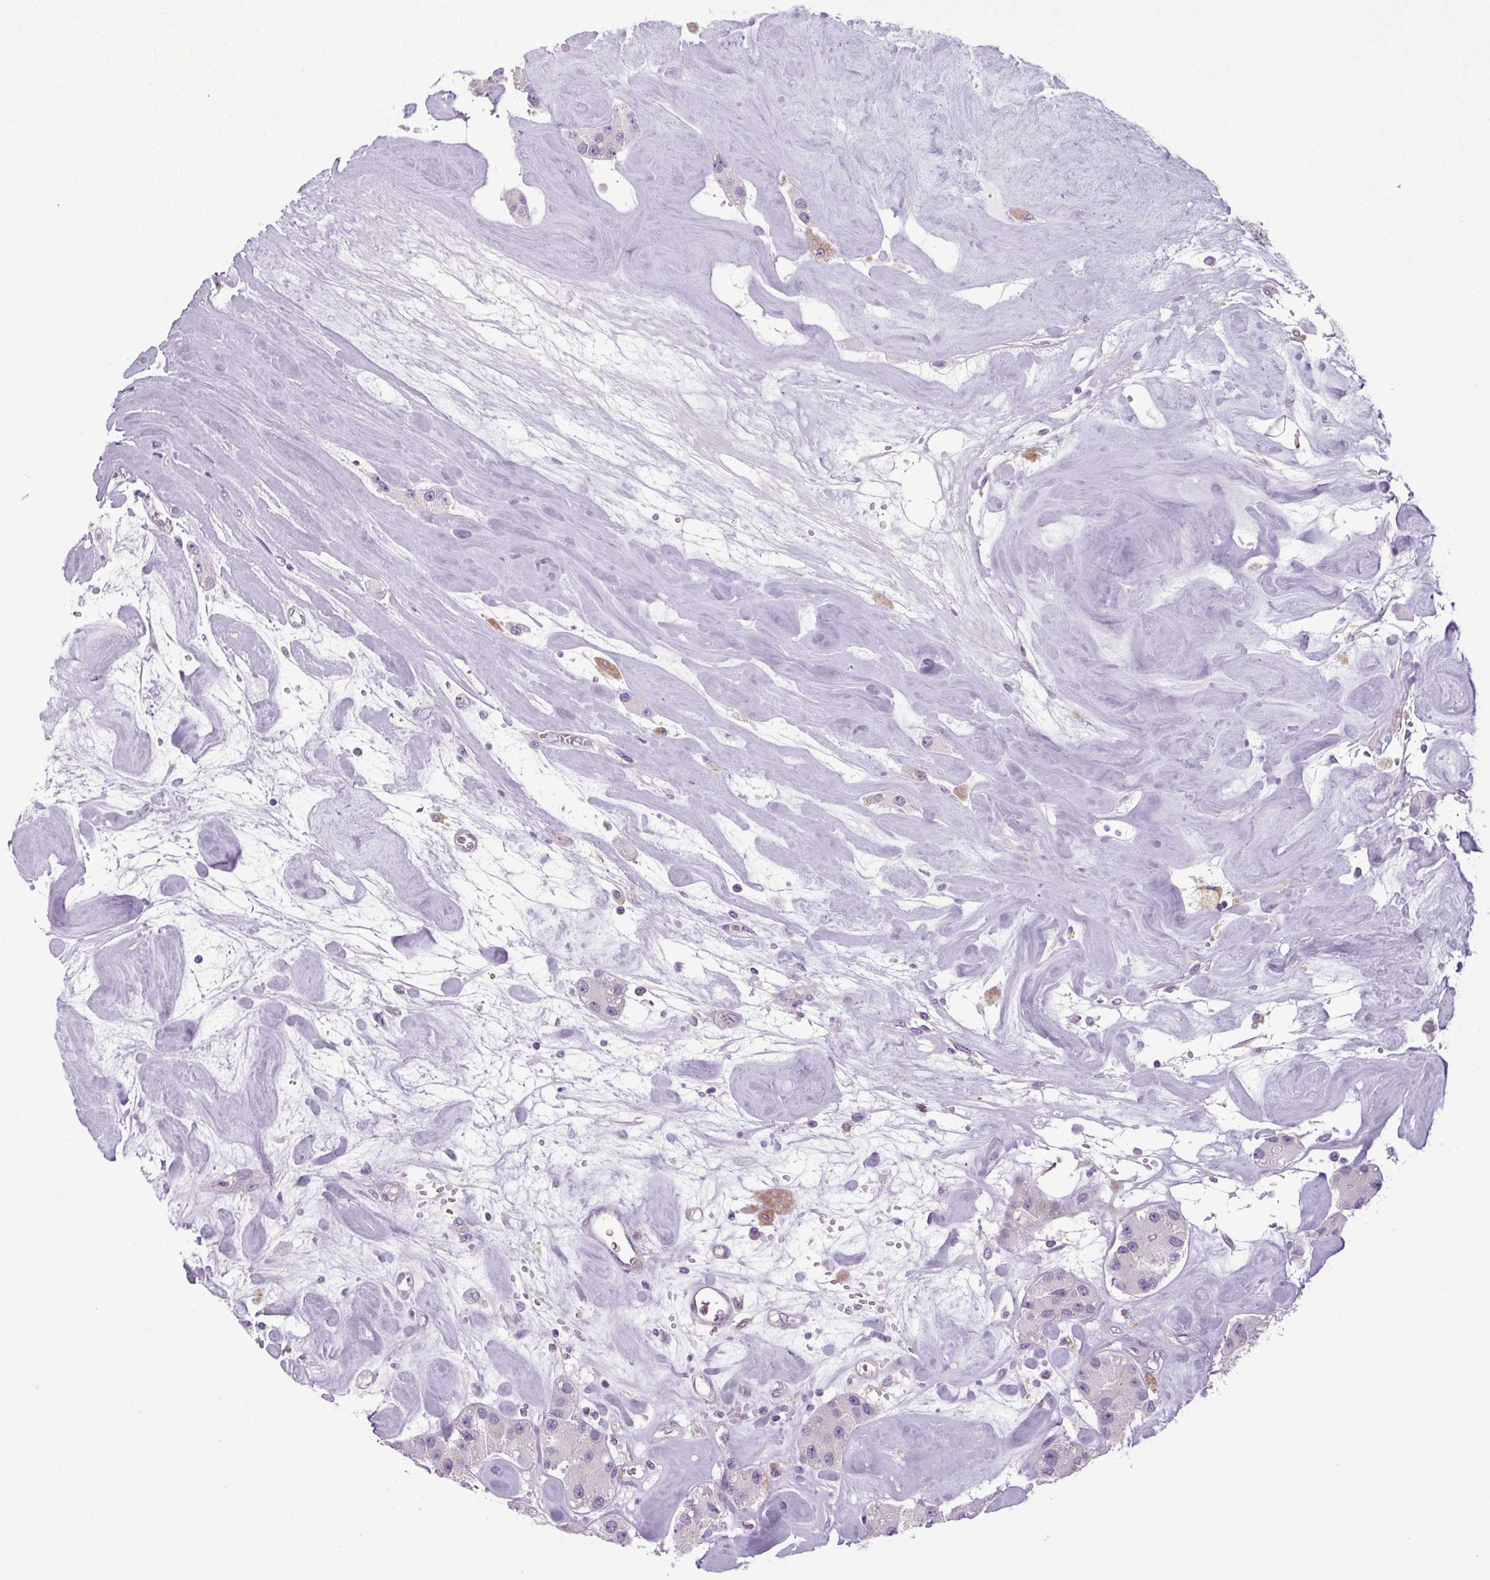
{"staining": {"intensity": "weak", "quantity": "<25%", "location": "nuclear"}, "tissue": "carcinoid", "cell_type": "Tumor cells", "image_type": "cancer", "snomed": [{"axis": "morphology", "description": "Carcinoid, malignant, NOS"}, {"axis": "topography", "description": "Pancreas"}], "caption": "DAB (3,3'-diaminobenzidine) immunohistochemical staining of human carcinoid (malignant) shows no significant expression in tumor cells.", "gene": "KIFC1", "patient": {"sex": "male", "age": 41}}